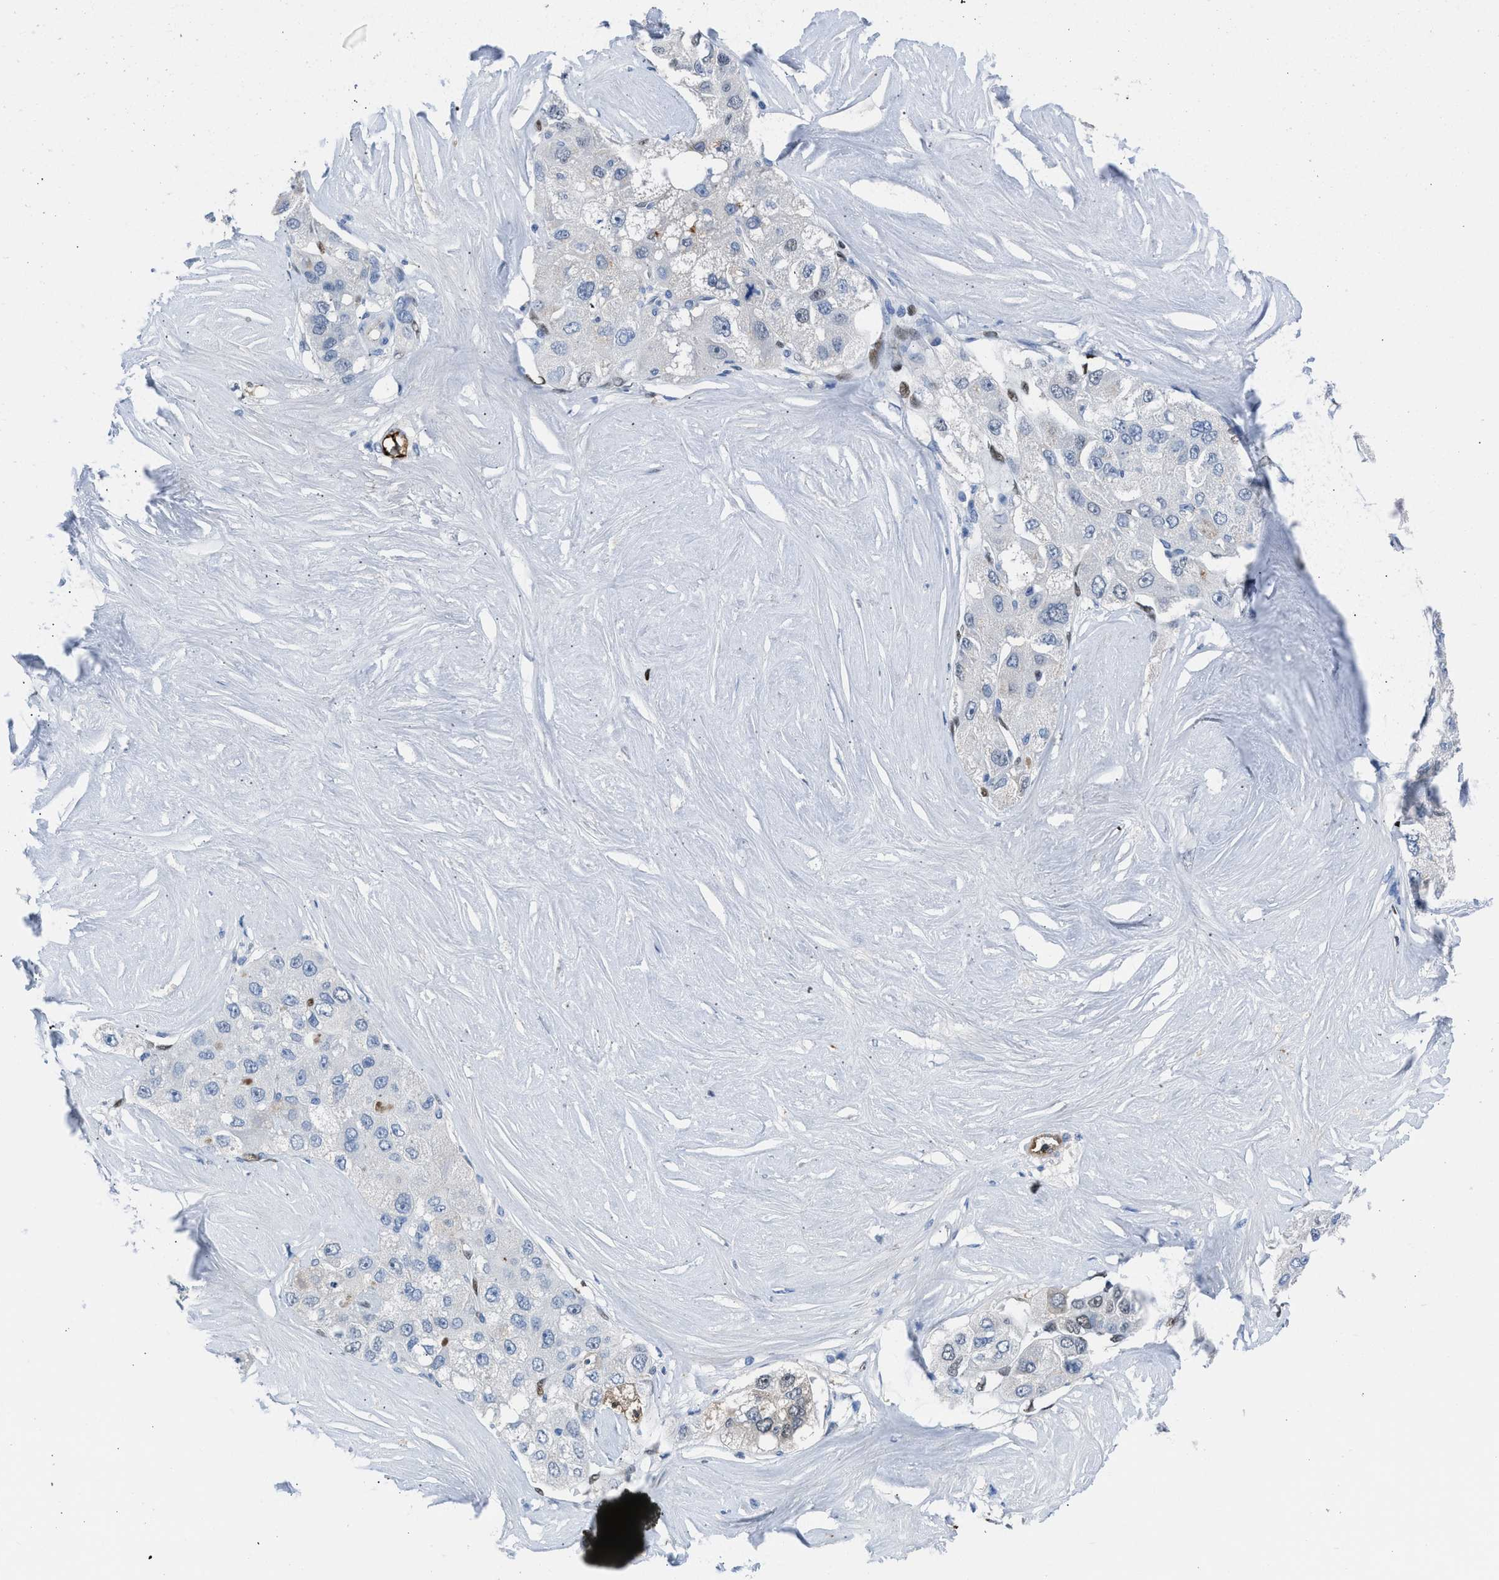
{"staining": {"intensity": "moderate", "quantity": "<25%", "location": "nuclear"}, "tissue": "liver cancer", "cell_type": "Tumor cells", "image_type": "cancer", "snomed": [{"axis": "morphology", "description": "Carcinoma, Hepatocellular, NOS"}, {"axis": "topography", "description": "Liver"}], "caption": "Immunohistochemical staining of human liver cancer demonstrates low levels of moderate nuclear protein expression in about <25% of tumor cells. The protein of interest is stained brown, and the nuclei are stained in blue (DAB (3,3'-diaminobenzidine) IHC with brightfield microscopy, high magnification).", "gene": "LEF1", "patient": {"sex": "male", "age": 80}}